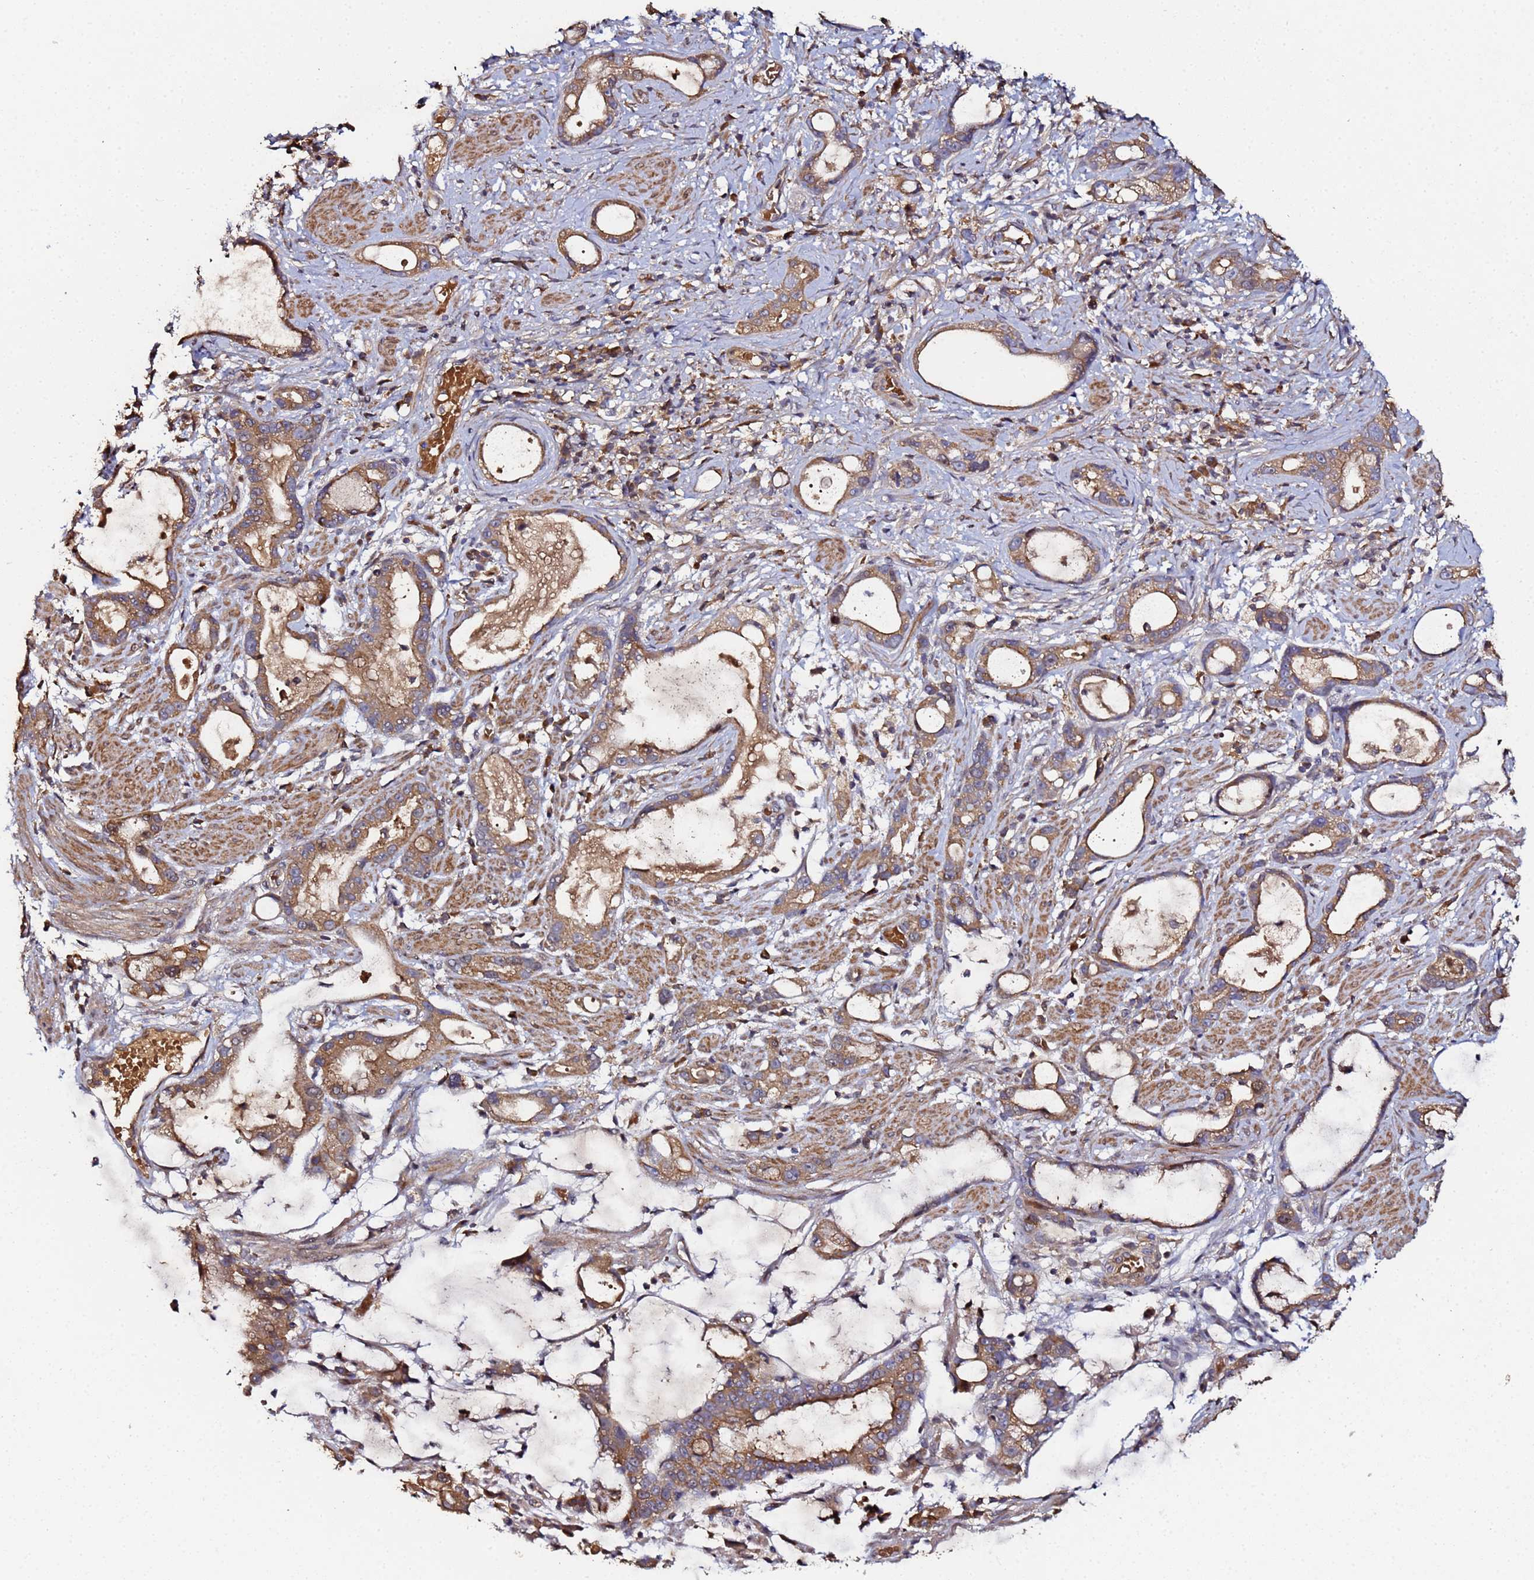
{"staining": {"intensity": "moderate", "quantity": ">75%", "location": "cytoplasmic/membranous"}, "tissue": "stomach cancer", "cell_type": "Tumor cells", "image_type": "cancer", "snomed": [{"axis": "morphology", "description": "Adenocarcinoma, NOS"}, {"axis": "topography", "description": "Stomach"}], "caption": "Brown immunohistochemical staining in human stomach adenocarcinoma shows moderate cytoplasmic/membranous positivity in about >75% of tumor cells. (DAB = brown stain, brightfield microscopy at high magnification).", "gene": "OSER1", "patient": {"sex": "male", "age": 55}}